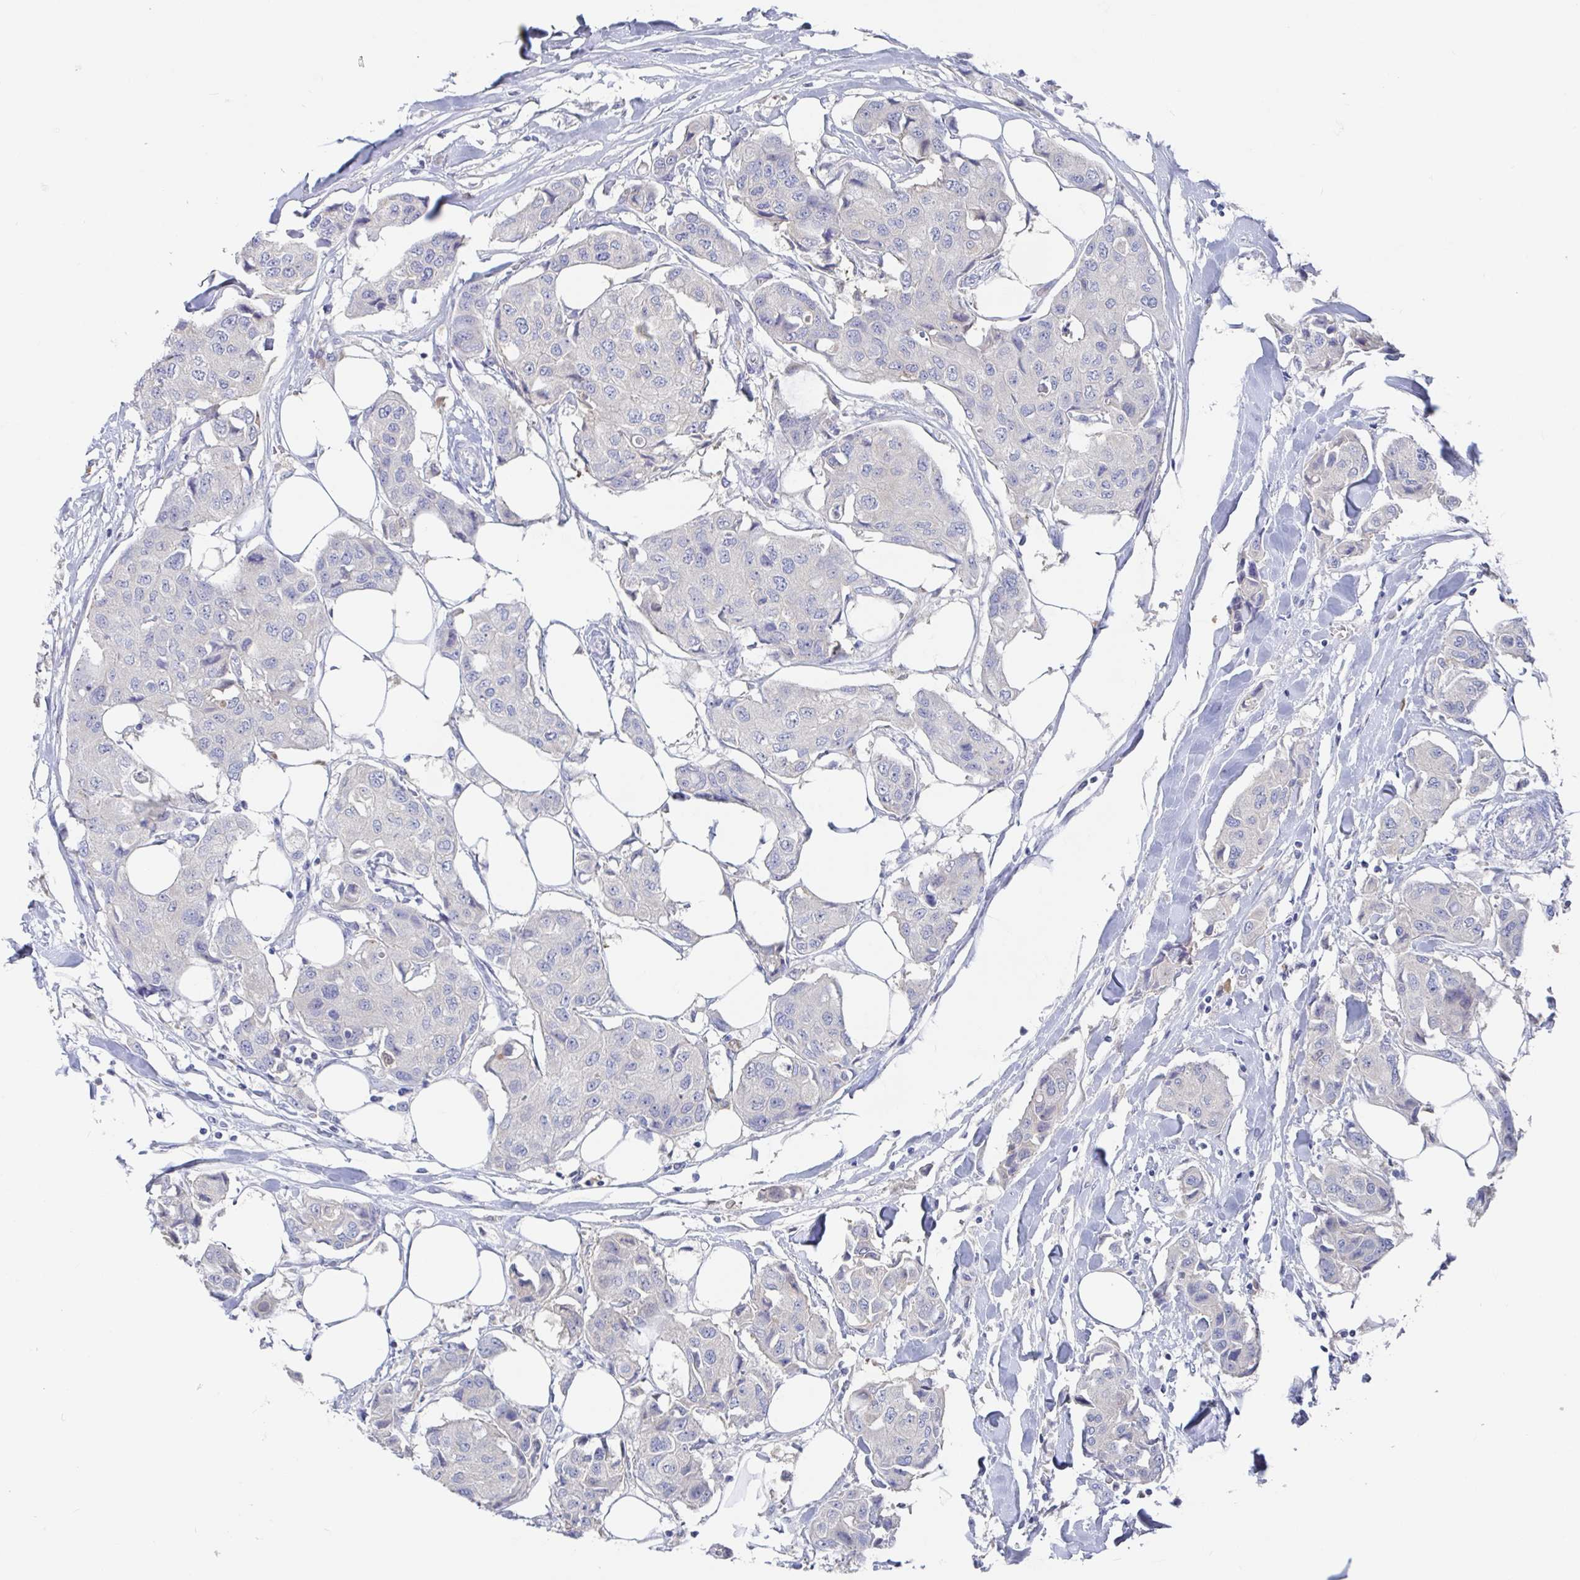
{"staining": {"intensity": "negative", "quantity": "none", "location": "none"}, "tissue": "breast cancer", "cell_type": "Tumor cells", "image_type": "cancer", "snomed": [{"axis": "morphology", "description": "Duct carcinoma"}, {"axis": "topography", "description": "Breast"}, {"axis": "topography", "description": "Lymph node"}], "caption": "This is an immunohistochemistry (IHC) image of breast cancer. There is no expression in tumor cells.", "gene": "GPR148", "patient": {"sex": "female", "age": 80}}